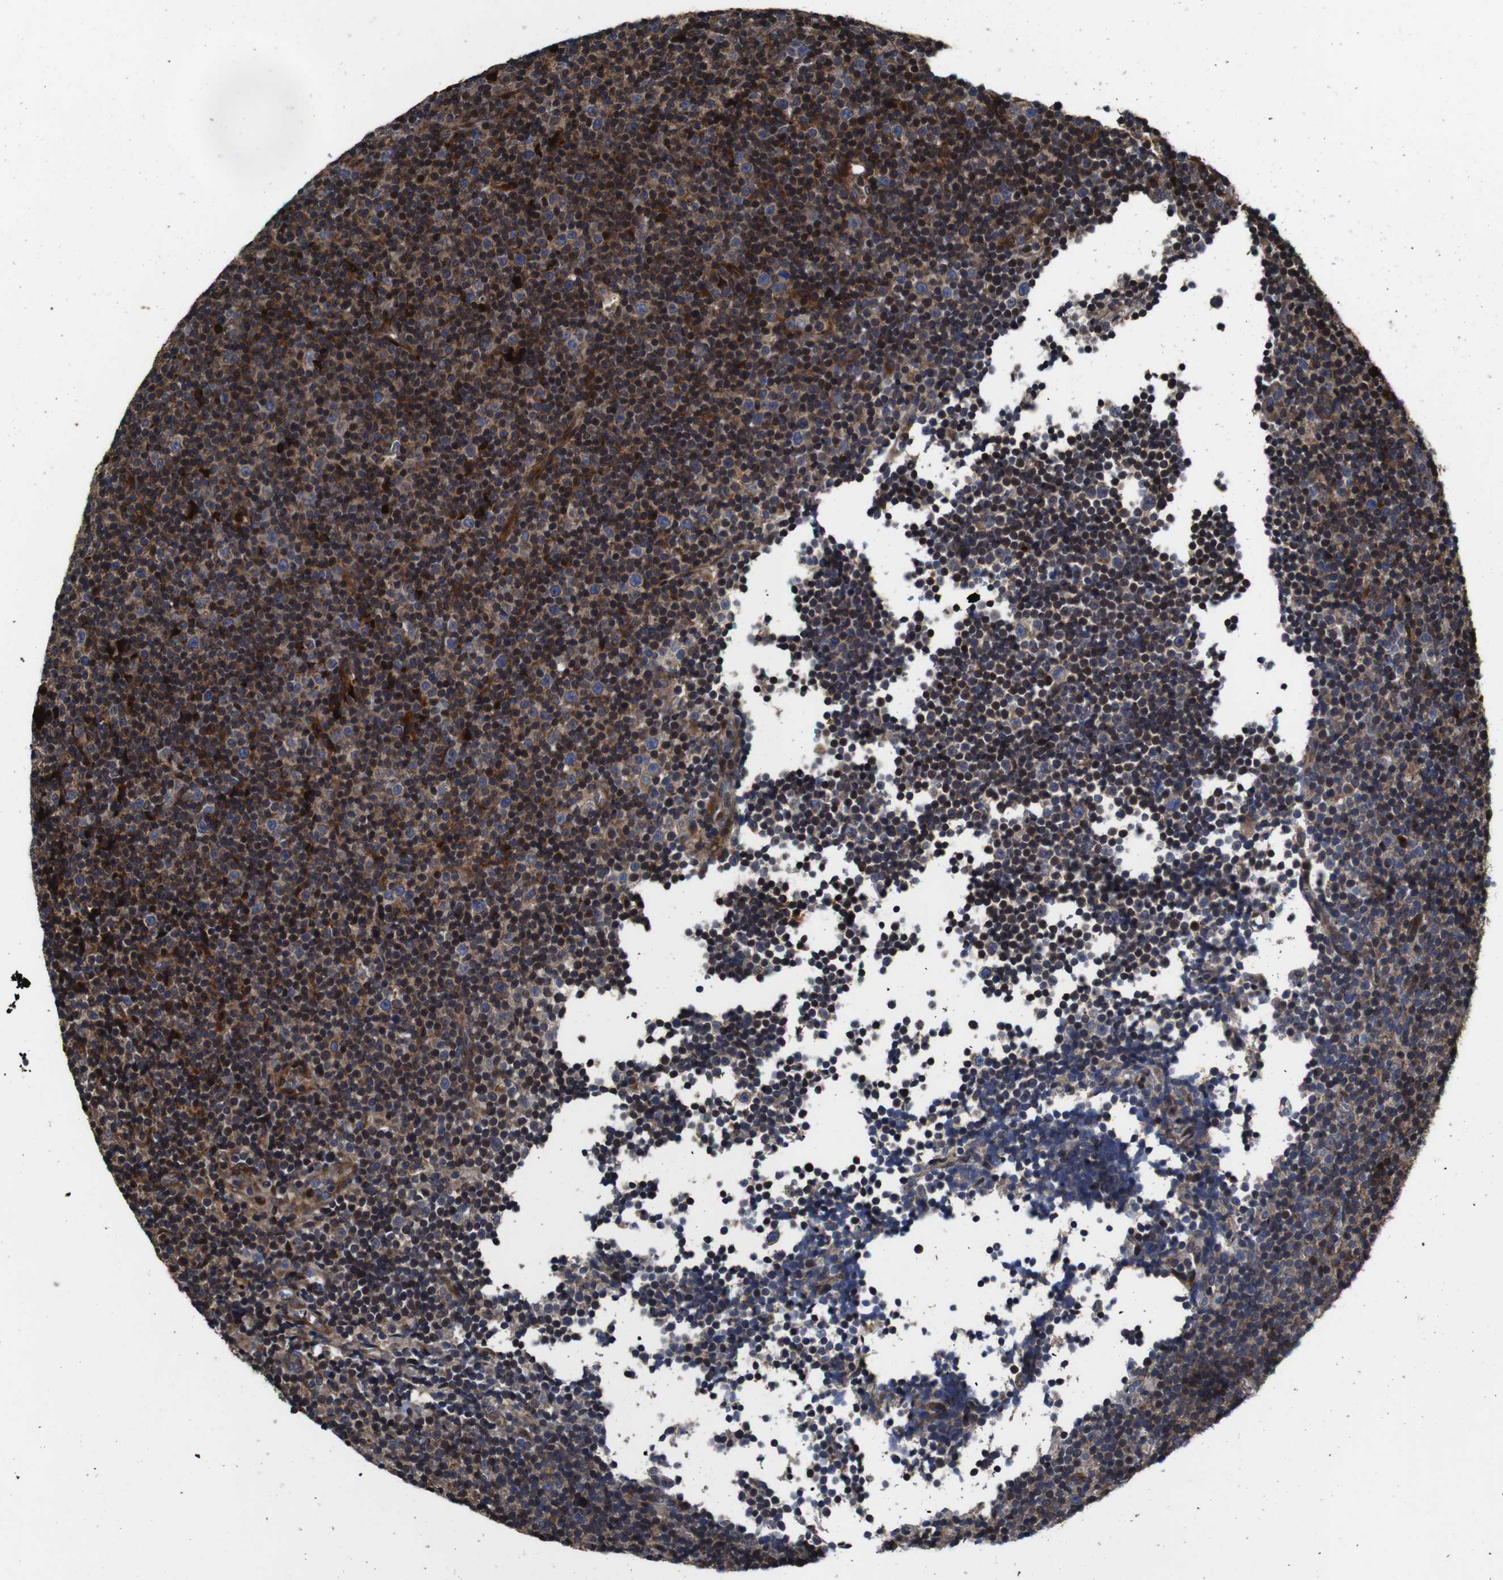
{"staining": {"intensity": "moderate", "quantity": ">75%", "location": "cytoplasmic/membranous"}, "tissue": "lymphoma", "cell_type": "Tumor cells", "image_type": "cancer", "snomed": [{"axis": "morphology", "description": "Malignant lymphoma, non-Hodgkin's type, Low grade"}, {"axis": "topography", "description": "Lymph node"}], "caption": "Human malignant lymphoma, non-Hodgkin's type (low-grade) stained with a protein marker displays moderate staining in tumor cells.", "gene": "SMYD3", "patient": {"sex": "female", "age": 67}}